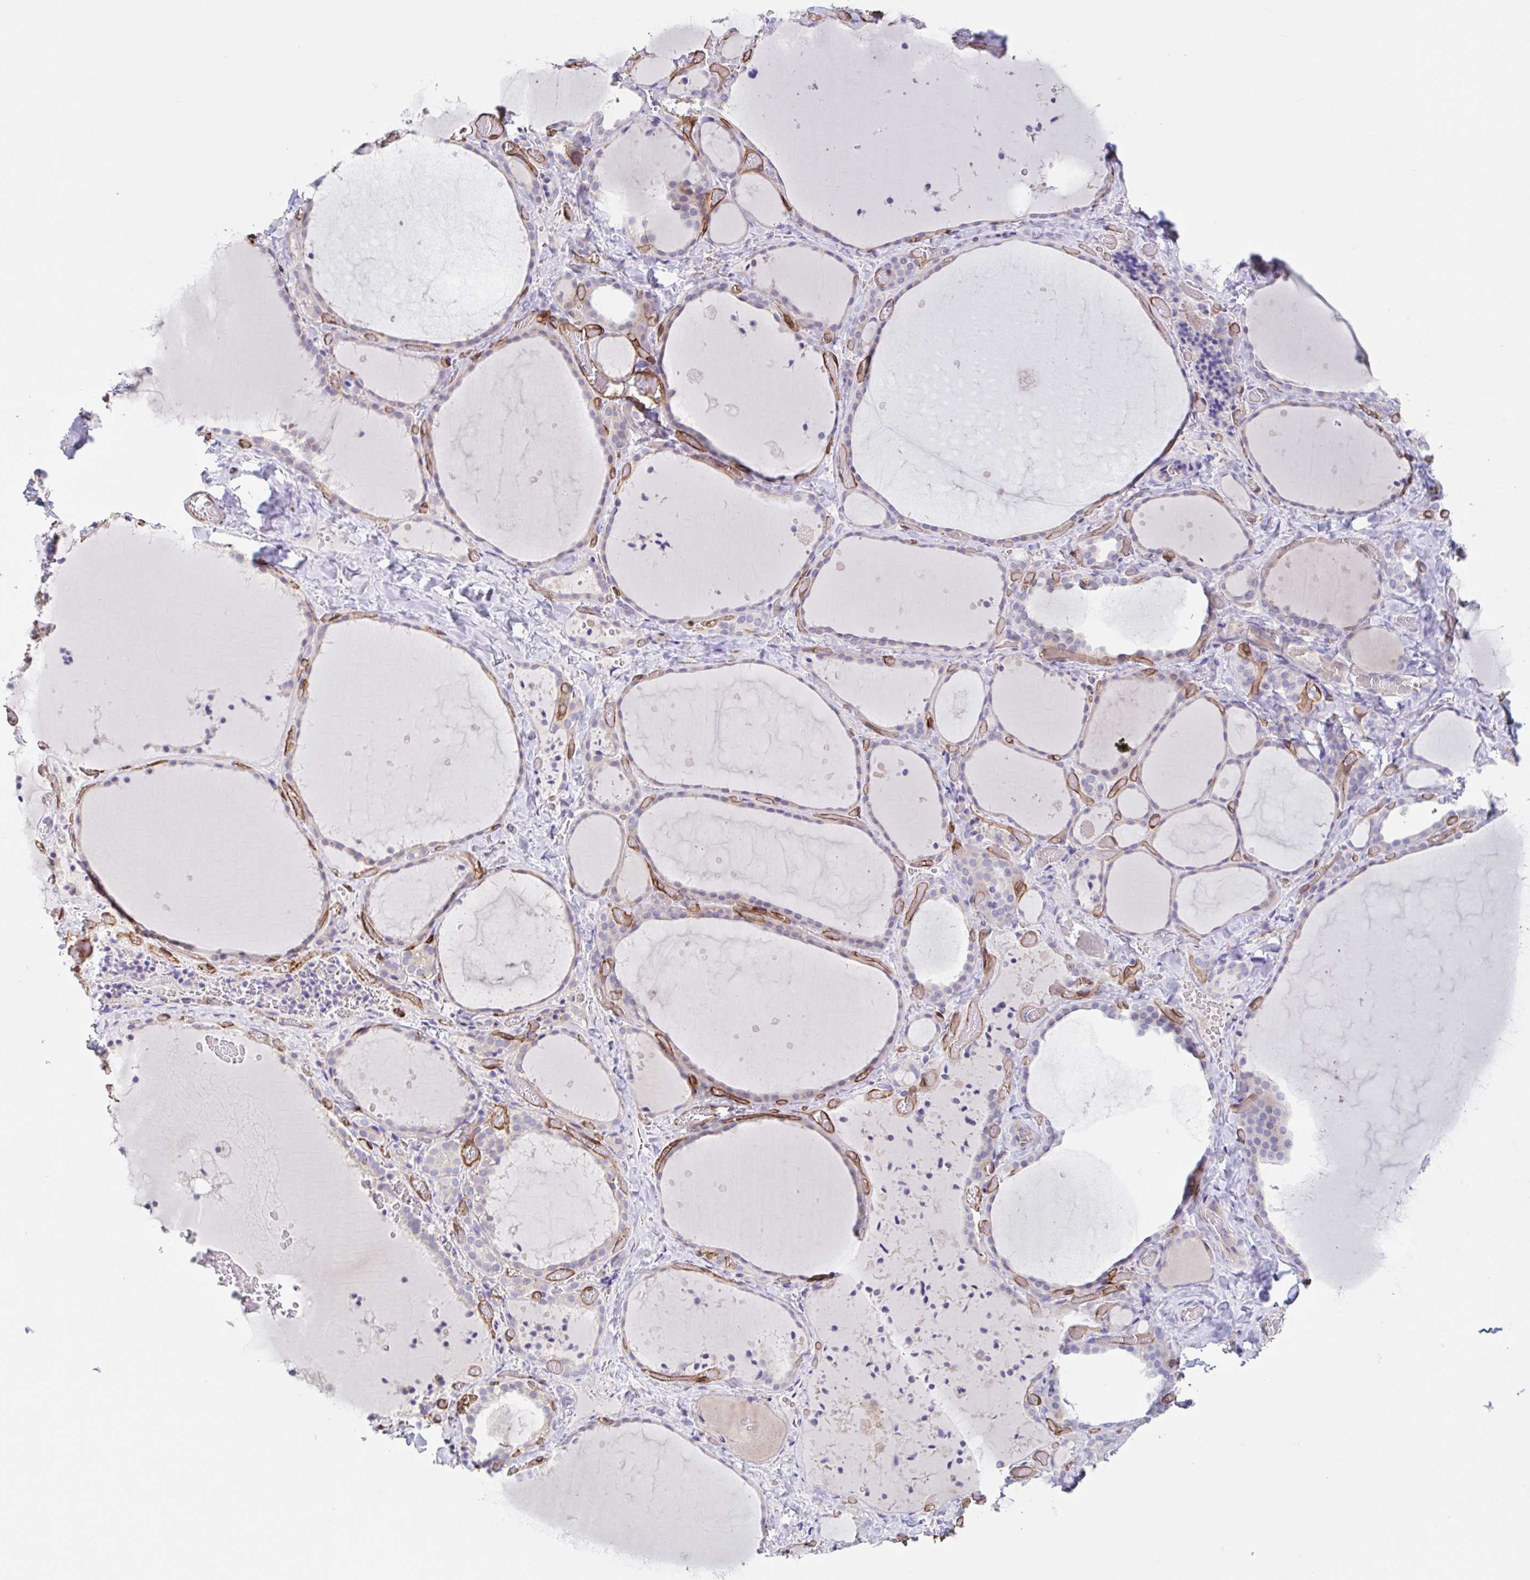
{"staining": {"intensity": "negative", "quantity": "none", "location": "none"}, "tissue": "thyroid gland", "cell_type": "Glandular cells", "image_type": "normal", "snomed": [{"axis": "morphology", "description": "Normal tissue, NOS"}, {"axis": "topography", "description": "Thyroid gland"}], "caption": "A high-resolution micrograph shows immunohistochemistry staining of normal thyroid gland, which displays no significant expression in glandular cells. (DAB (3,3'-diaminobenzidine) immunohistochemistry (IHC), high magnification).", "gene": "EHD4", "patient": {"sex": "female", "age": 36}}